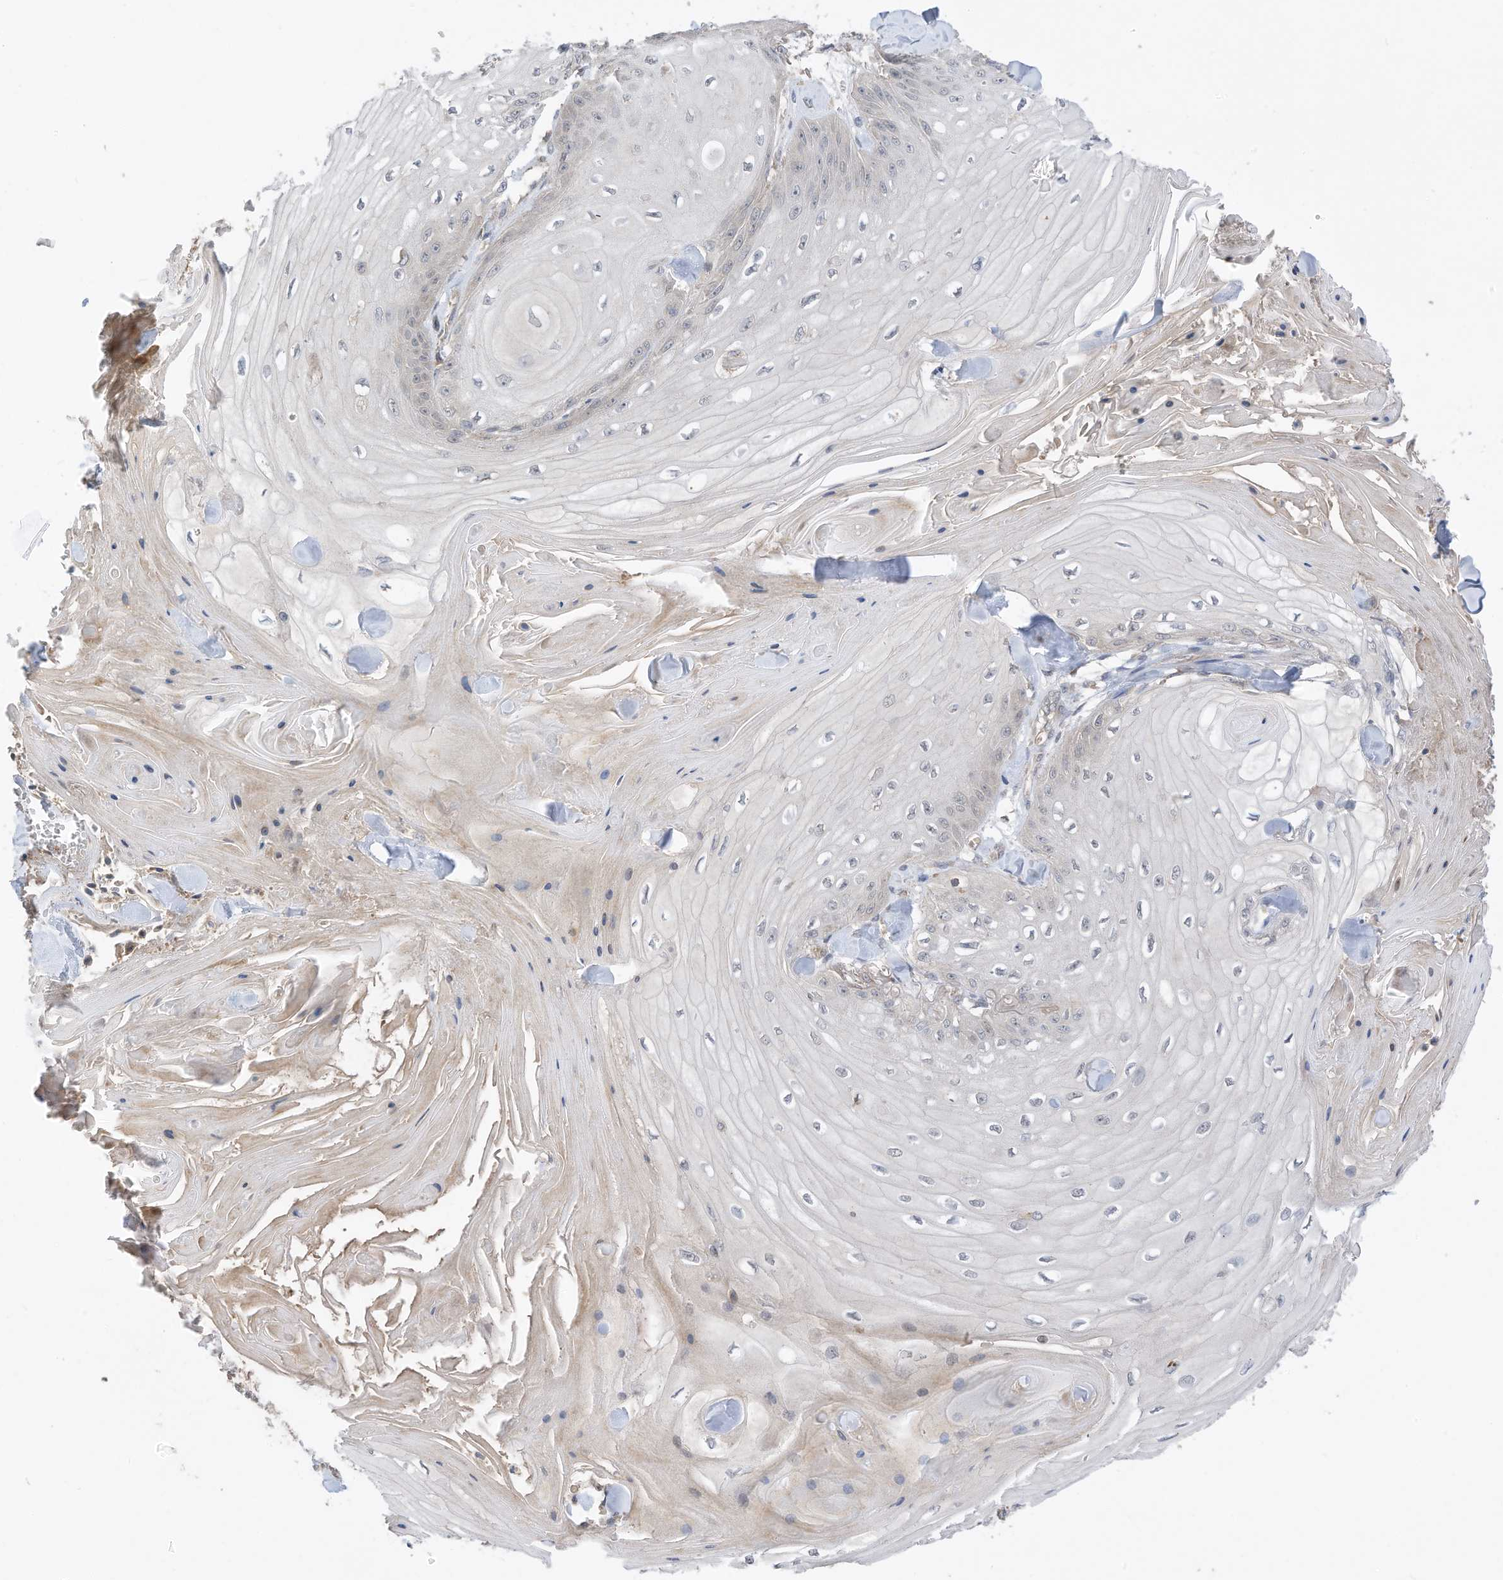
{"staining": {"intensity": "negative", "quantity": "none", "location": "none"}, "tissue": "skin cancer", "cell_type": "Tumor cells", "image_type": "cancer", "snomed": [{"axis": "morphology", "description": "Squamous cell carcinoma, NOS"}, {"axis": "topography", "description": "Skin"}], "caption": "This image is of skin squamous cell carcinoma stained with immunohistochemistry (IHC) to label a protein in brown with the nuclei are counter-stained blue. There is no staining in tumor cells. (Immunohistochemistry (ihc), brightfield microscopy, high magnification).", "gene": "REC8", "patient": {"sex": "male", "age": 74}}